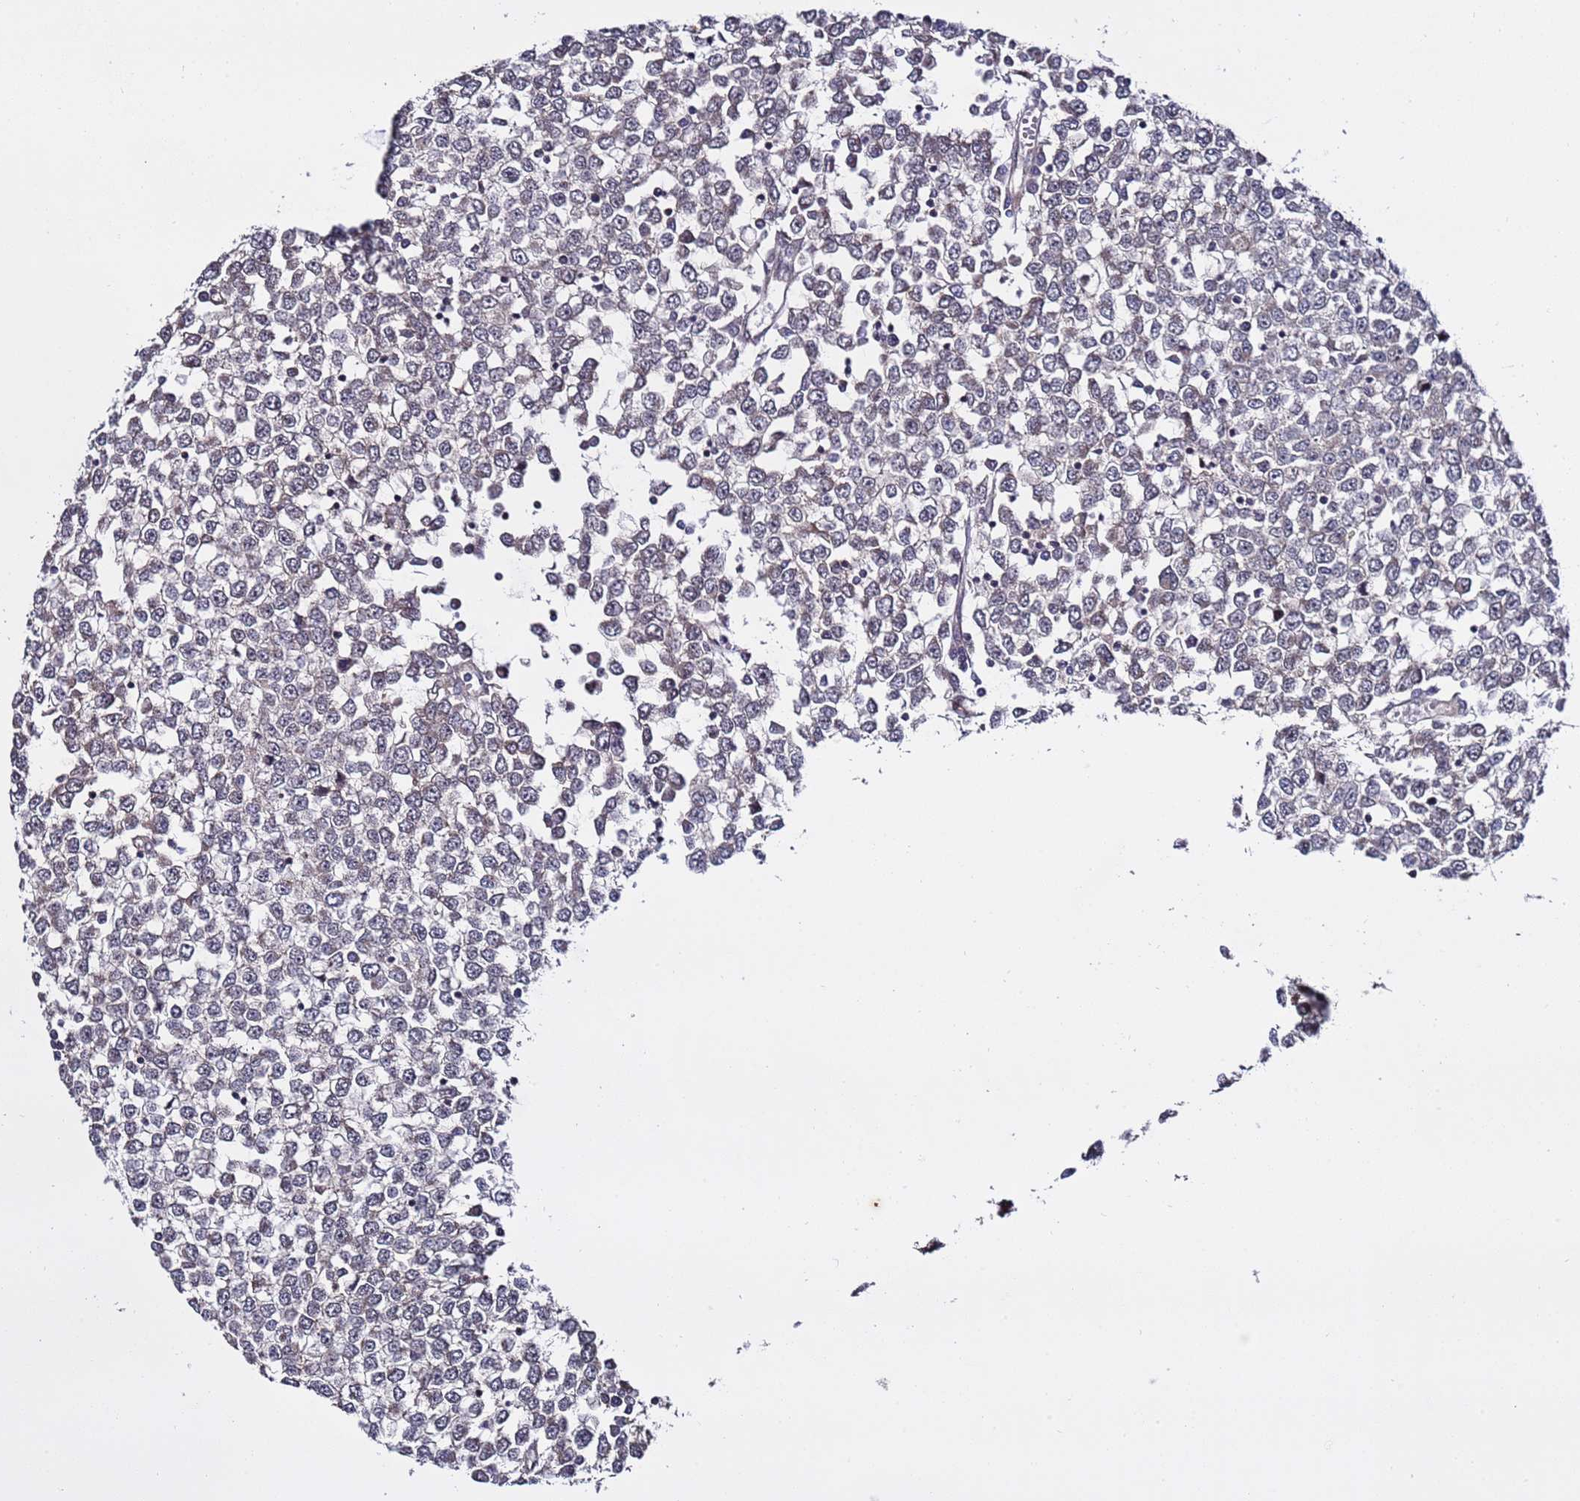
{"staining": {"intensity": "moderate", "quantity": "25%-75%", "location": "nuclear"}, "tissue": "testis cancer", "cell_type": "Tumor cells", "image_type": "cancer", "snomed": [{"axis": "morphology", "description": "Seminoma, NOS"}, {"axis": "topography", "description": "Testis"}], "caption": "Seminoma (testis) stained with a protein marker shows moderate staining in tumor cells.", "gene": "POLR2D", "patient": {"sex": "male", "age": 65}}